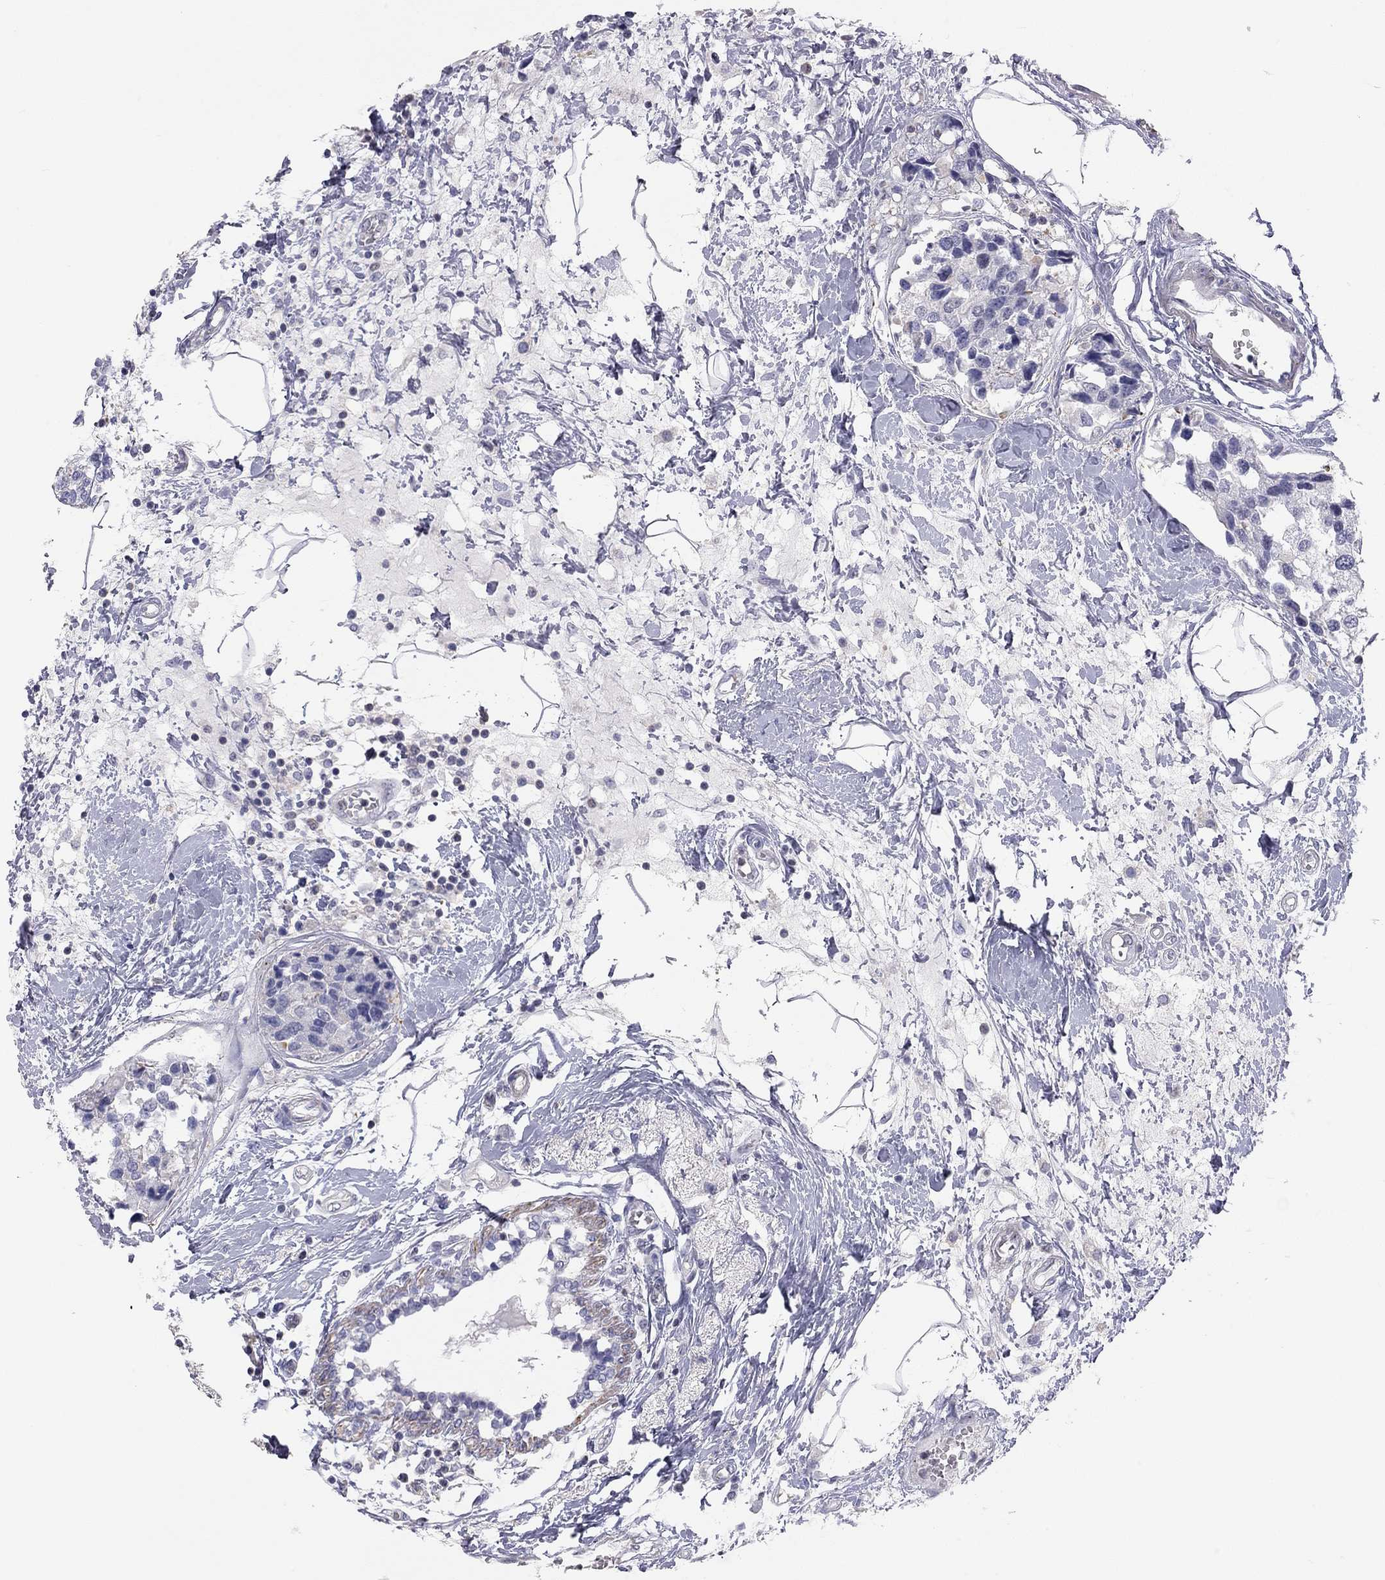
{"staining": {"intensity": "weak", "quantity": "<25%", "location": "cytoplasmic/membranous"}, "tissue": "breast cancer", "cell_type": "Tumor cells", "image_type": "cancer", "snomed": [{"axis": "morphology", "description": "Lobular carcinoma"}, {"axis": "topography", "description": "Breast"}], "caption": "Immunohistochemistry photomicrograph of breast cancer stained for a protein (brown), which reveals no expression in tumor cells.", "gene": "ADCYAP1", "patient": {"sex": "female", "age": 59}}